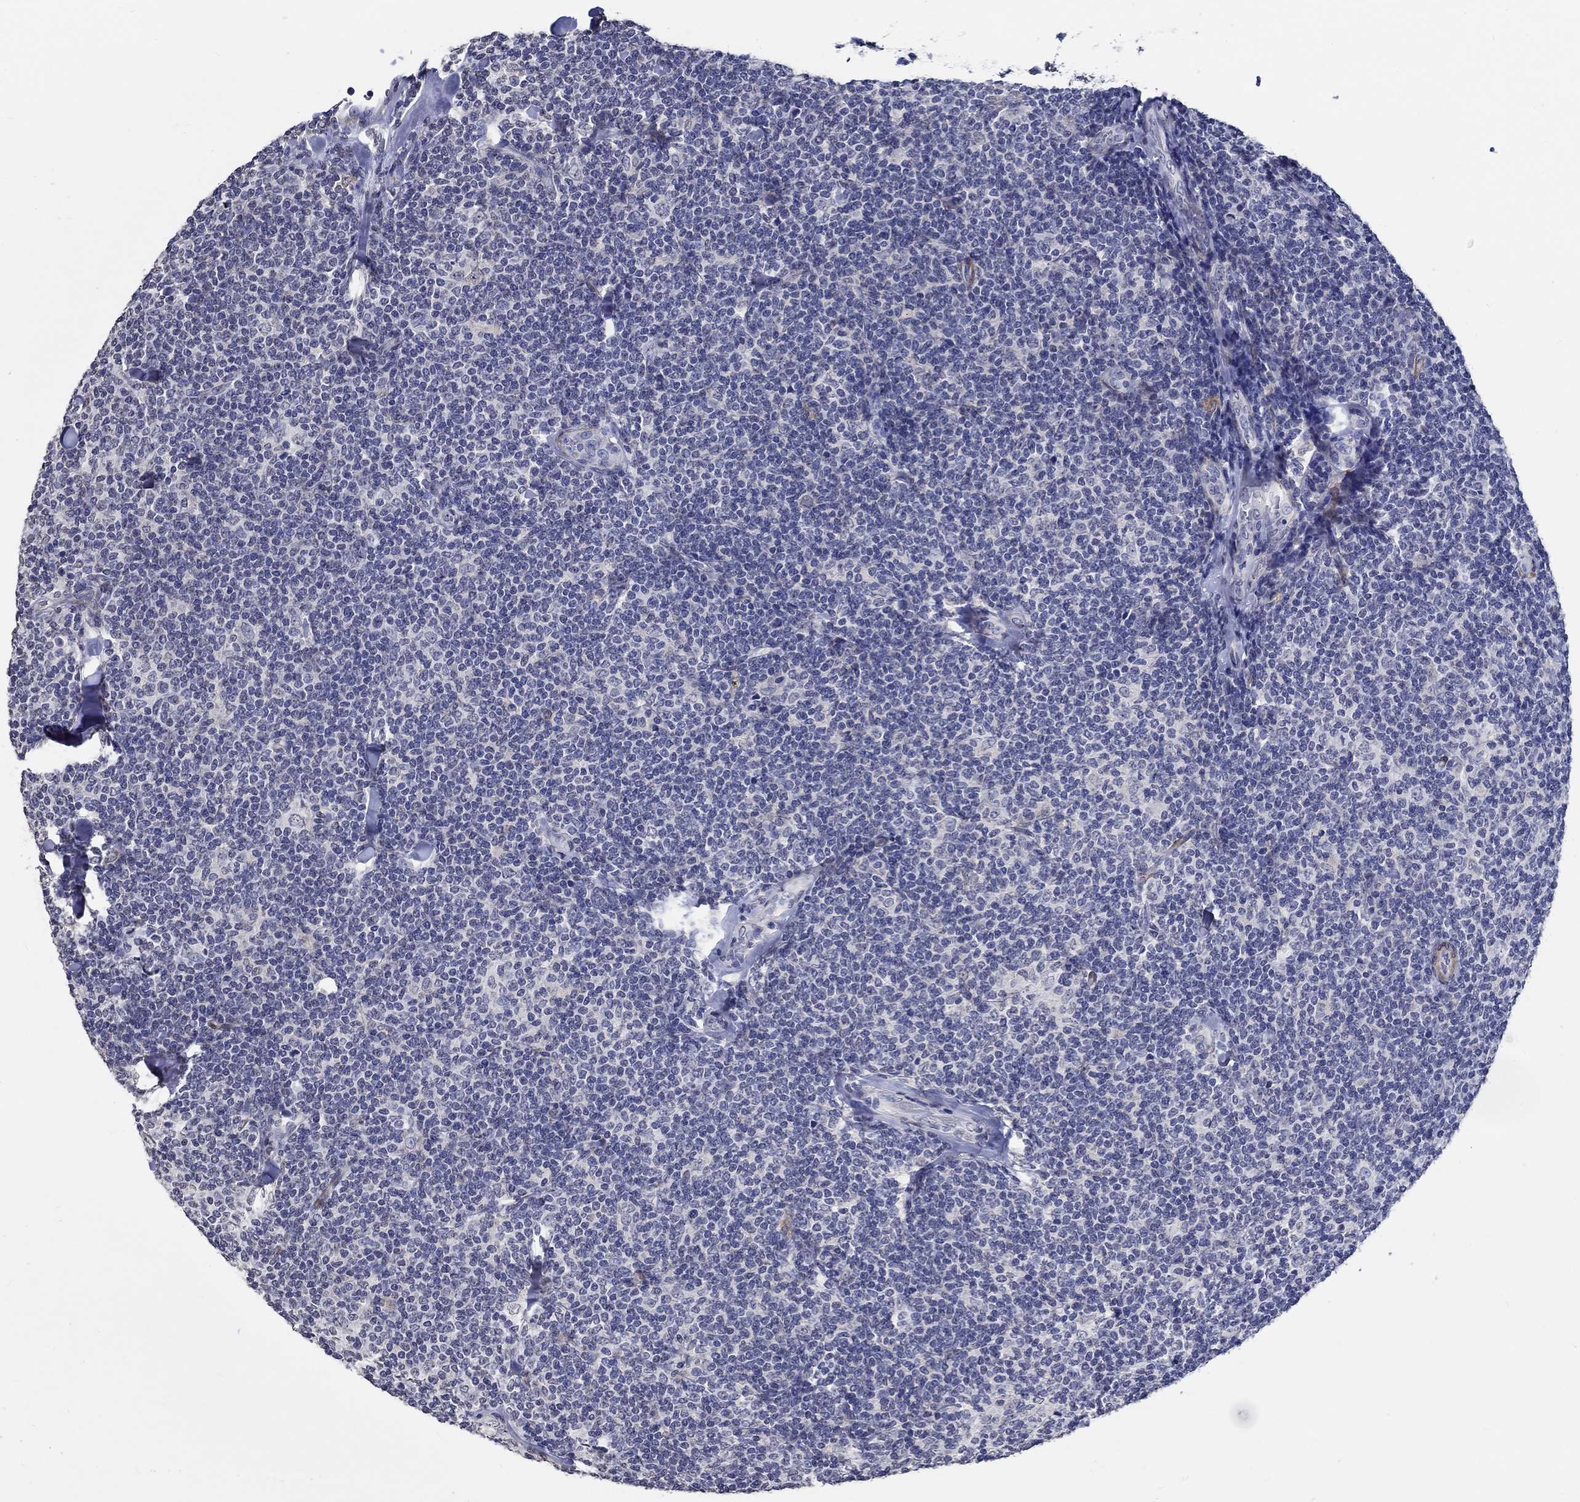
{"staining": {"intensity": "negative", "quantity": "none", "location": "none"}, "tissue": "lymphoma", "cell_type": "Tumor cells", "image_type": "cancer", "snomed": [{"axis": "morphology", "description": "Malignant lymphoma, non-Hodgkin's type, Low grade"}, {"axis": "topography", "description": "Lymph node"}], "caption": "Tumor cells are negative for protein expression in human lymphoma.", "gene": "PDE1B", "patient": {"sex": "female", "age": 56}}